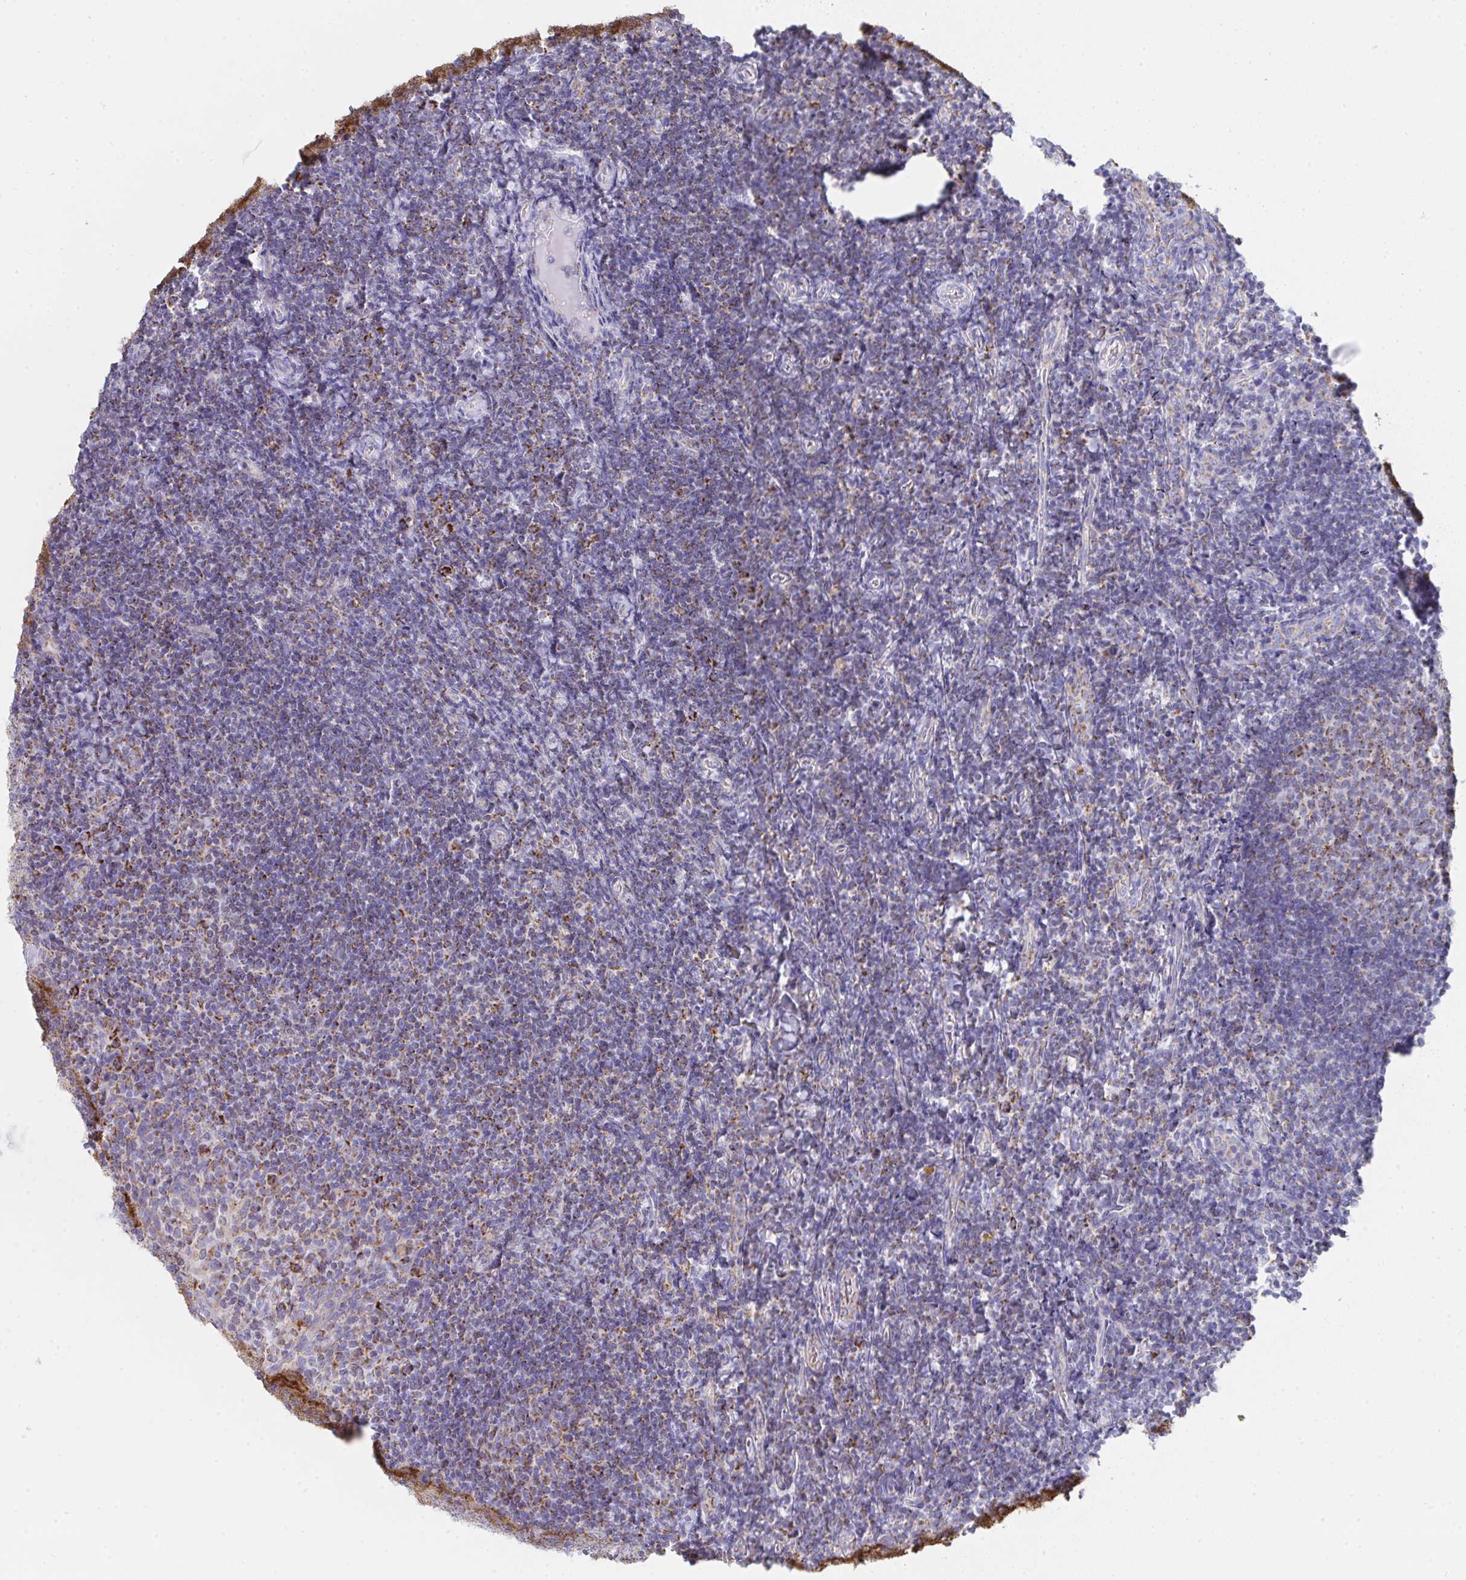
{"staining": {"intensity": "moderate", "quantity": "25%-75%", "location": "cytoplasmic/membranous"}, "tissue": "tonsil", "cell_type": "Germinal center cells", "image_type": "normal", "snomed": [{"axis": "morphology", "description": "Normal tissue, NOS"}, {"axis": "topography", "description": "Tonsil"}], "caption": "Tonsil stained with IHC displays moderate cytoplasmic/membranous expression in about 25%-75% of germinal center cells.", "gene": "AIFM1", "patient": {"sex": "female", "age": 10}}